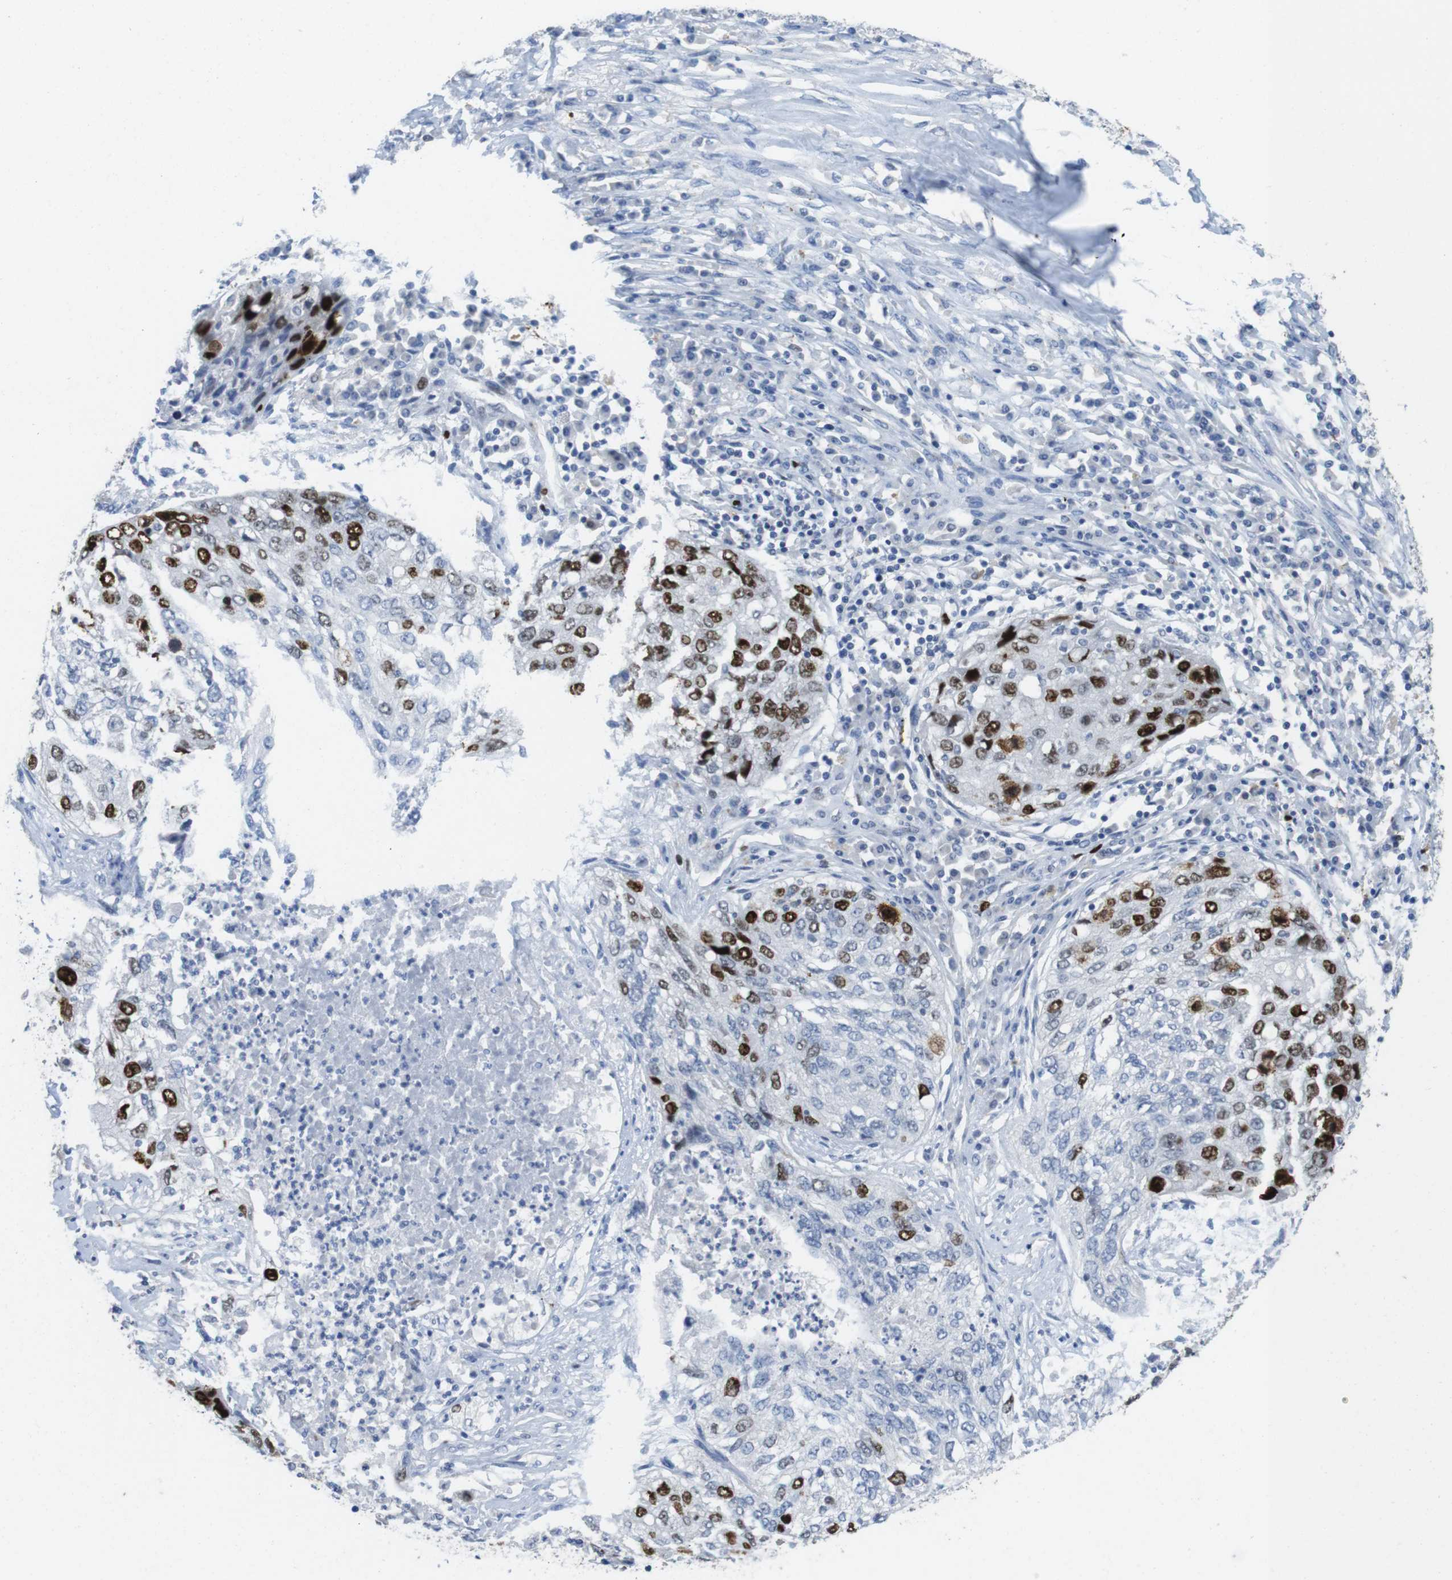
{"staining": {"intensity": "strong", "quantity": "<25%", "location": "nuclear"}, "tissue": "lung cancer", "cell_type": "Tumor cells", "image_type": "cancer", "snomed": [{"axis": "morphology", "description": "Squamous cell carcinoma, NOS"}, {"axis": "topography", "description": "Lung"}], "caption": "Strong nuclear positivity is present in about <25% of tumor cells in lung squamous cell carcinoma.", "gene": "KPNA2", "patient": {"sex": "female", "age": 63}}